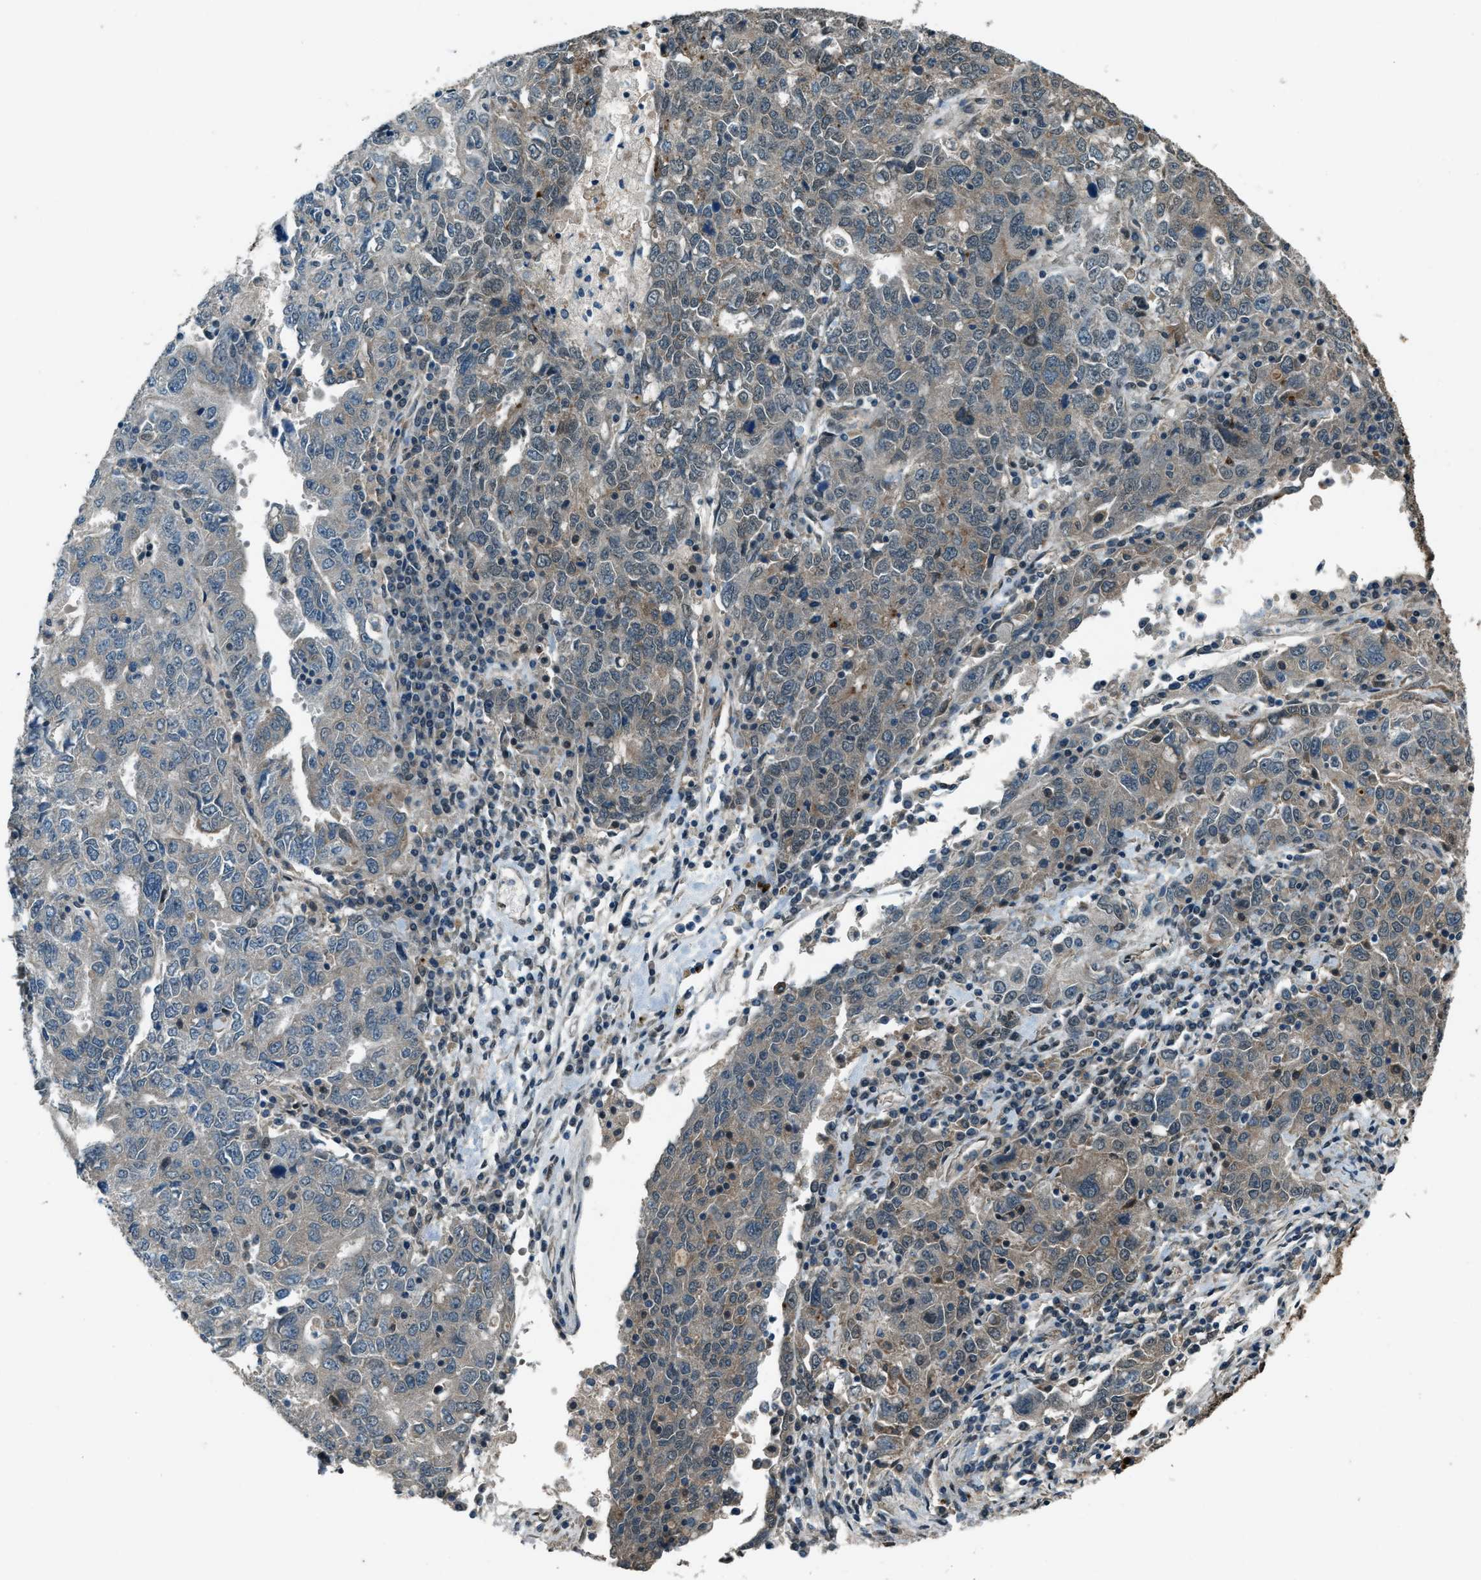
{"staining": {"intensity": "weak", "quantity": "25%-75%", "location": "cytoplasmic/membranous"}, "tissue": "ovarian cancer", "cell_type": "Tumor cells", "image_type": "cancer", "snomed": [{"axis": "morphology", "description": "Carcinoma, endometroid"}, {"axis": "topography", "description": "Ovary"}], "caption": "A brown stain highlights weak cytoplasmic/membranous staining of a protein in ovarian cancer tumor cells. (brown staining indicates protein expression, while blue staining denotes nuclei).", "gene": "SVIL", "patient": {"sex": "female", "age": 62}}